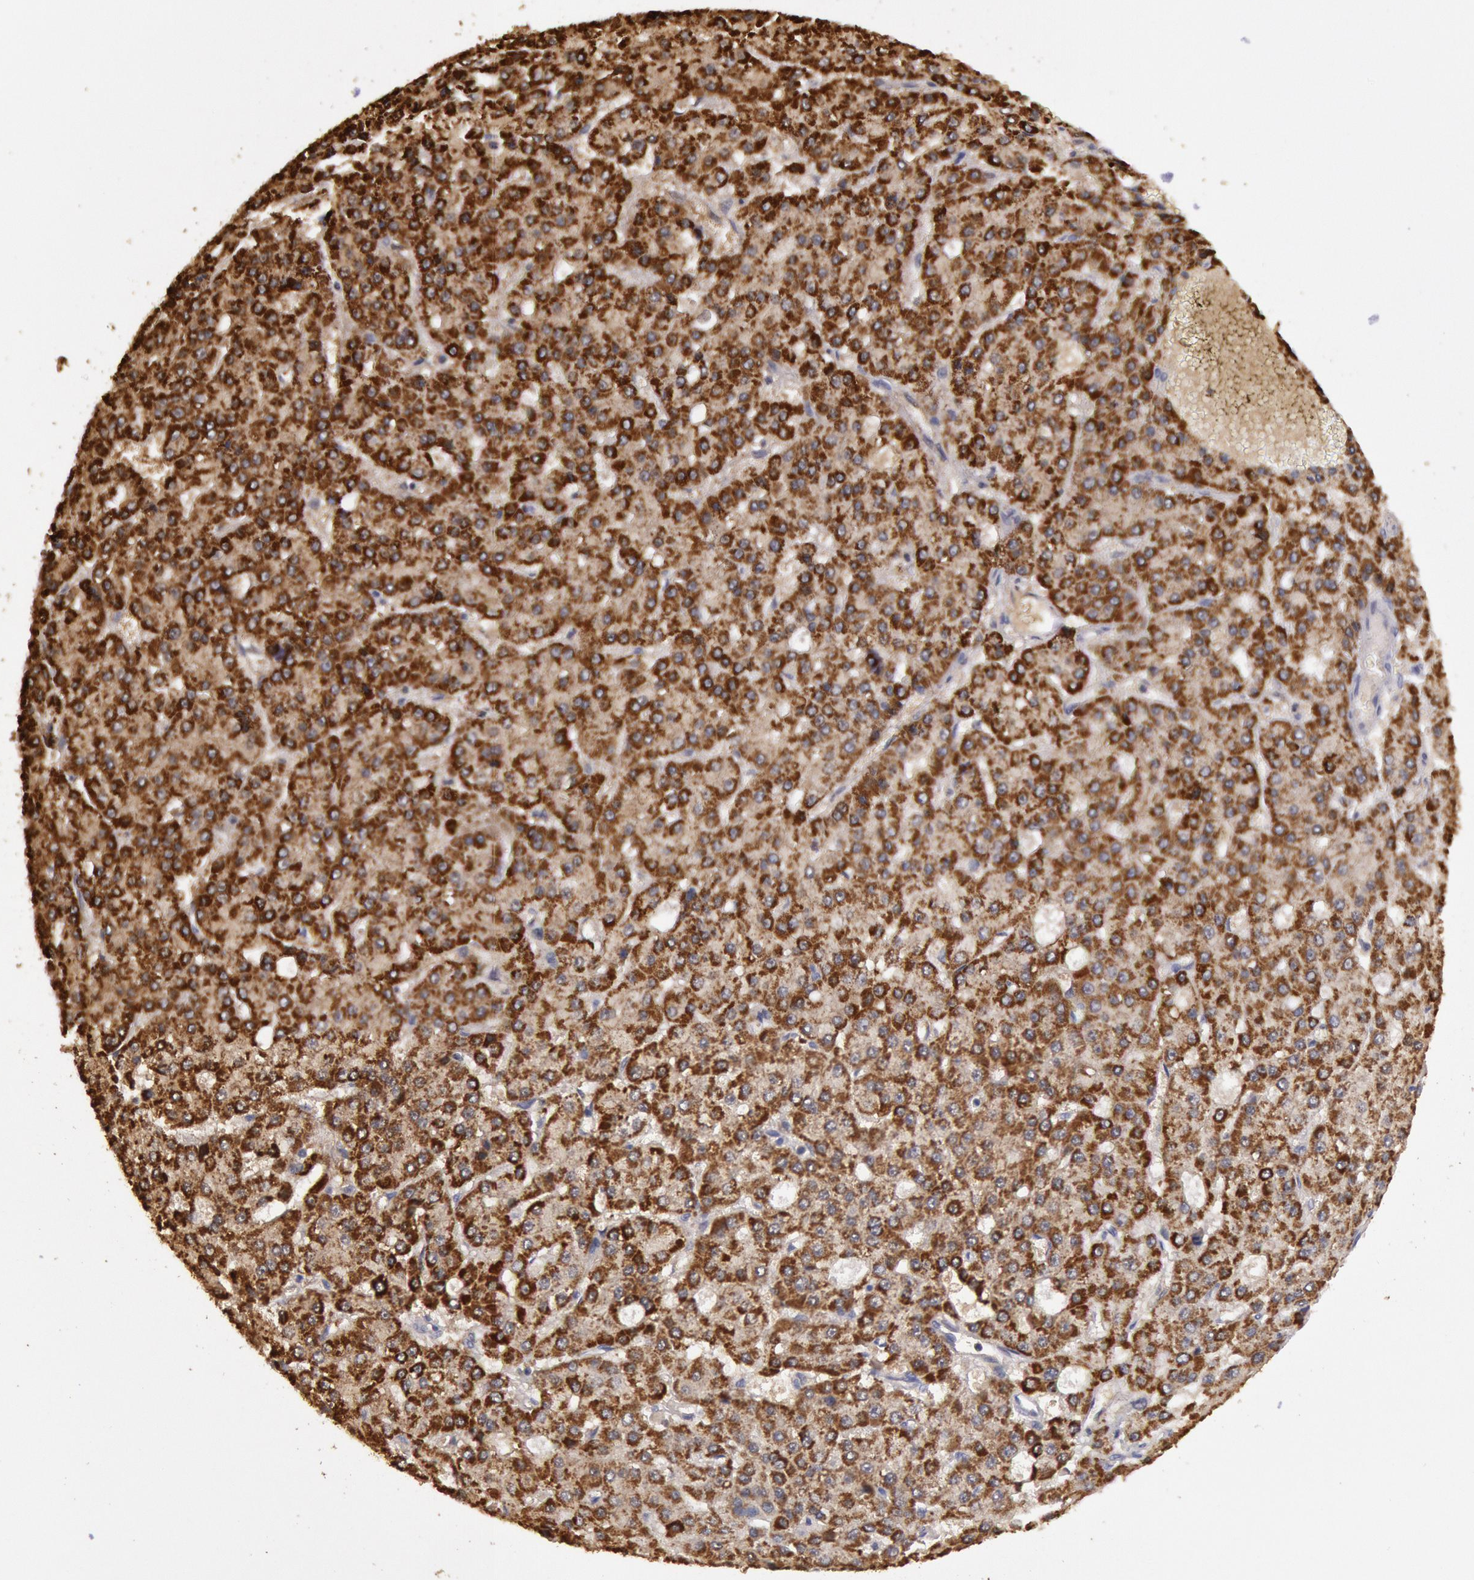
{"staining": {"intensity": "strong", "quantity": ">75%", "location": "cytoplasmic/membranous"}, "tissue": "liver cancer", "cell_type": "Tumor cells", "image_type": "cancer", "snomed": [{"axis": "morphology", "description": "Carcinoma, Hepatocellular, NOS"}, {"axis": "topography", "description": "Liver"}], "caption": "Protein expression analysis of liver cancer displays strong cytoplasmic/membranous positivity in about >75% of tumor cells.", "gene": "MPST", "patient": {"sex": "male", "age": 47}}